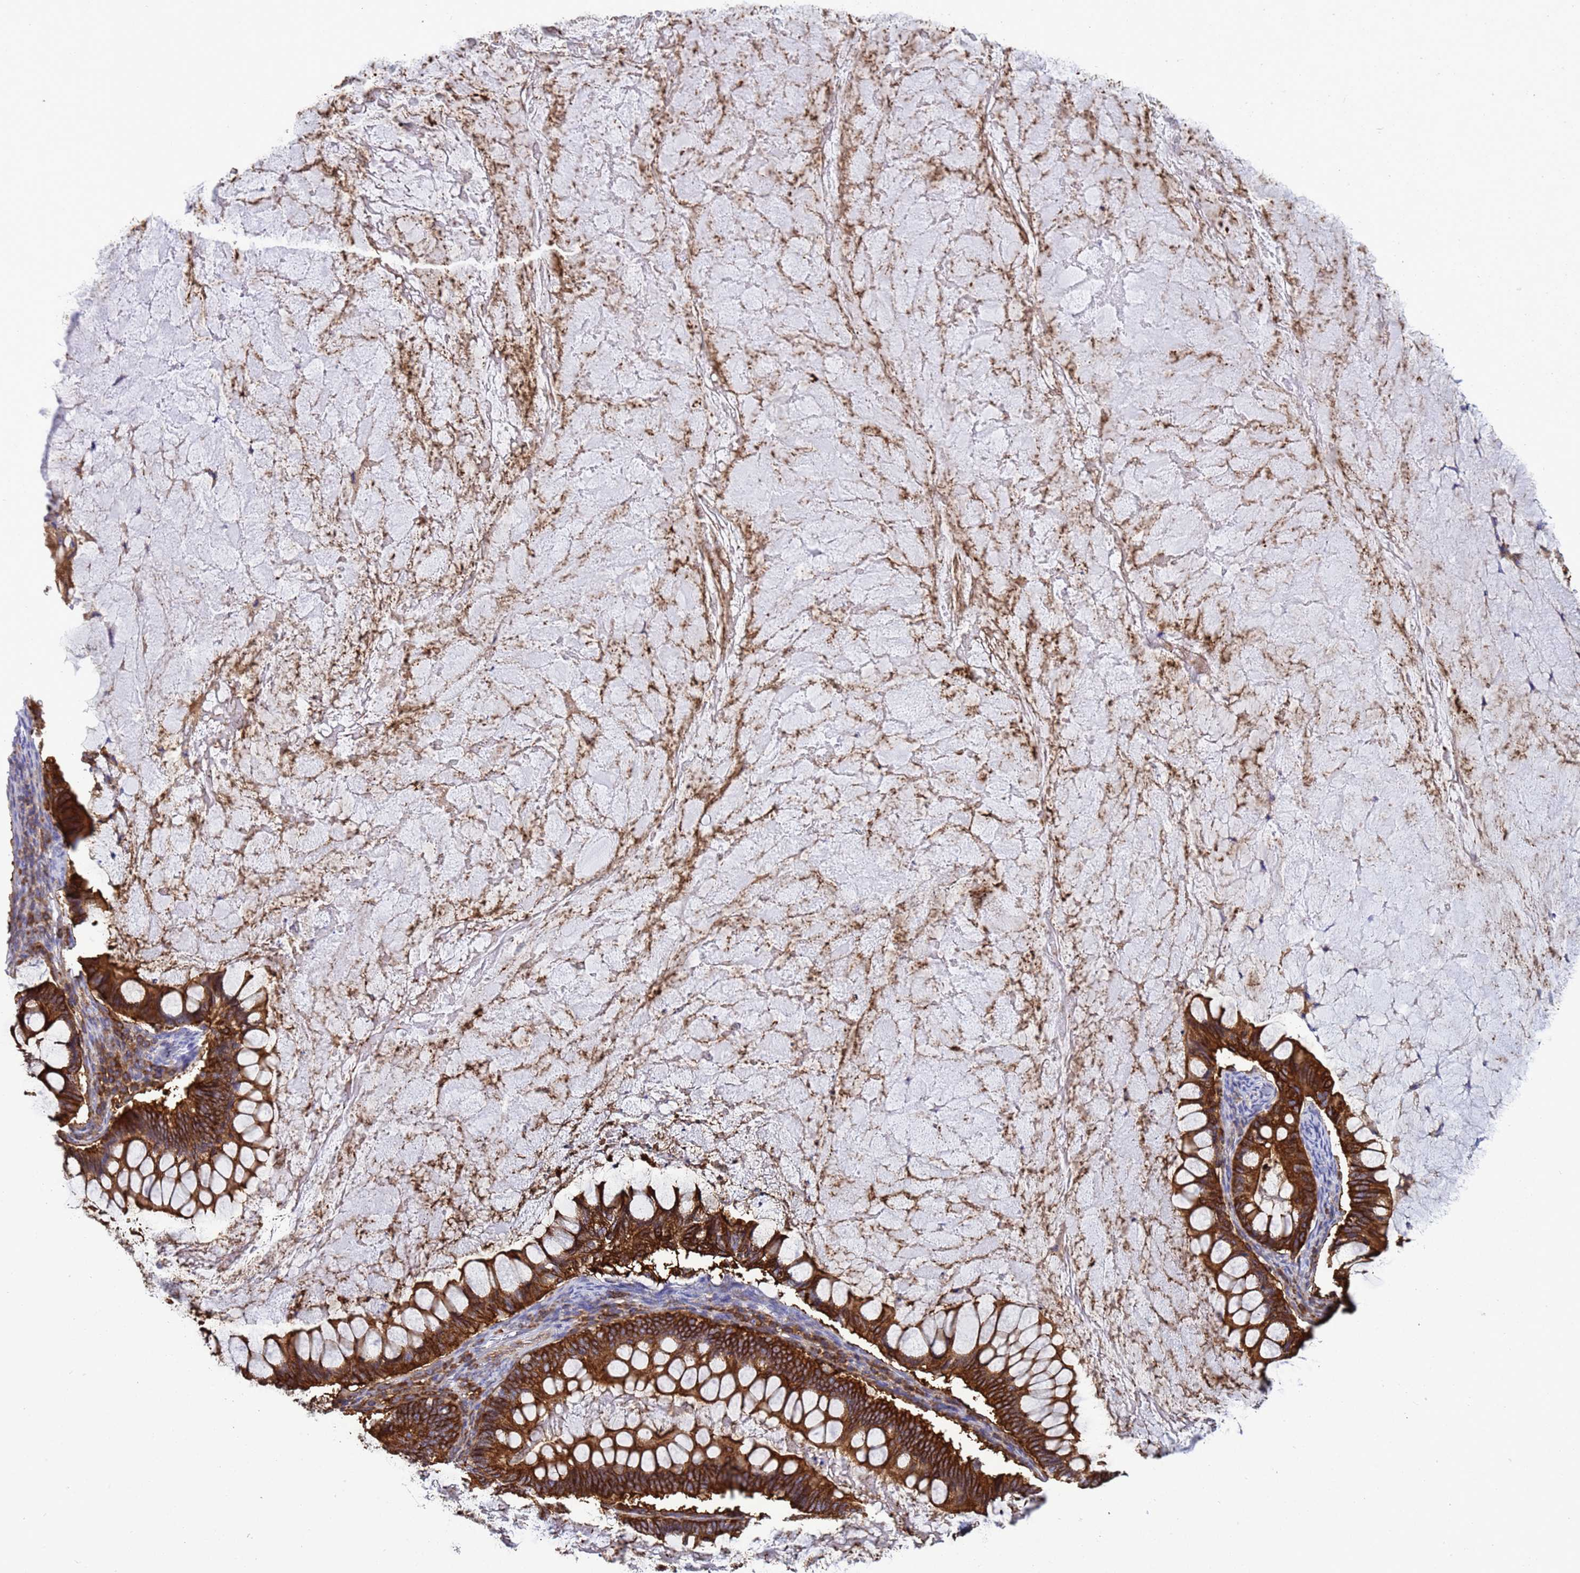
{"staining": {"intensity": "strong", "quantity": ">75%", "location": "cytoplasmic/membranous"}, "tissue": "ovarian cancer", "cell_type": "Tumor cells", "image_type": "cancer", "snomed": [{"axis": "morphology", "description": "Cystadenocarcinoma, mucinous, NOS"}, {"axis": "topography", "description": "Ovary"}], "caption": "A brown stain highlights strong cytoplasmic/membranous staining of a protein in human mucinous cystadenocarcinoma (ovarian) tumor cells.", "gene": "EZR", "patient": {"sex": "female", "age": 61}}